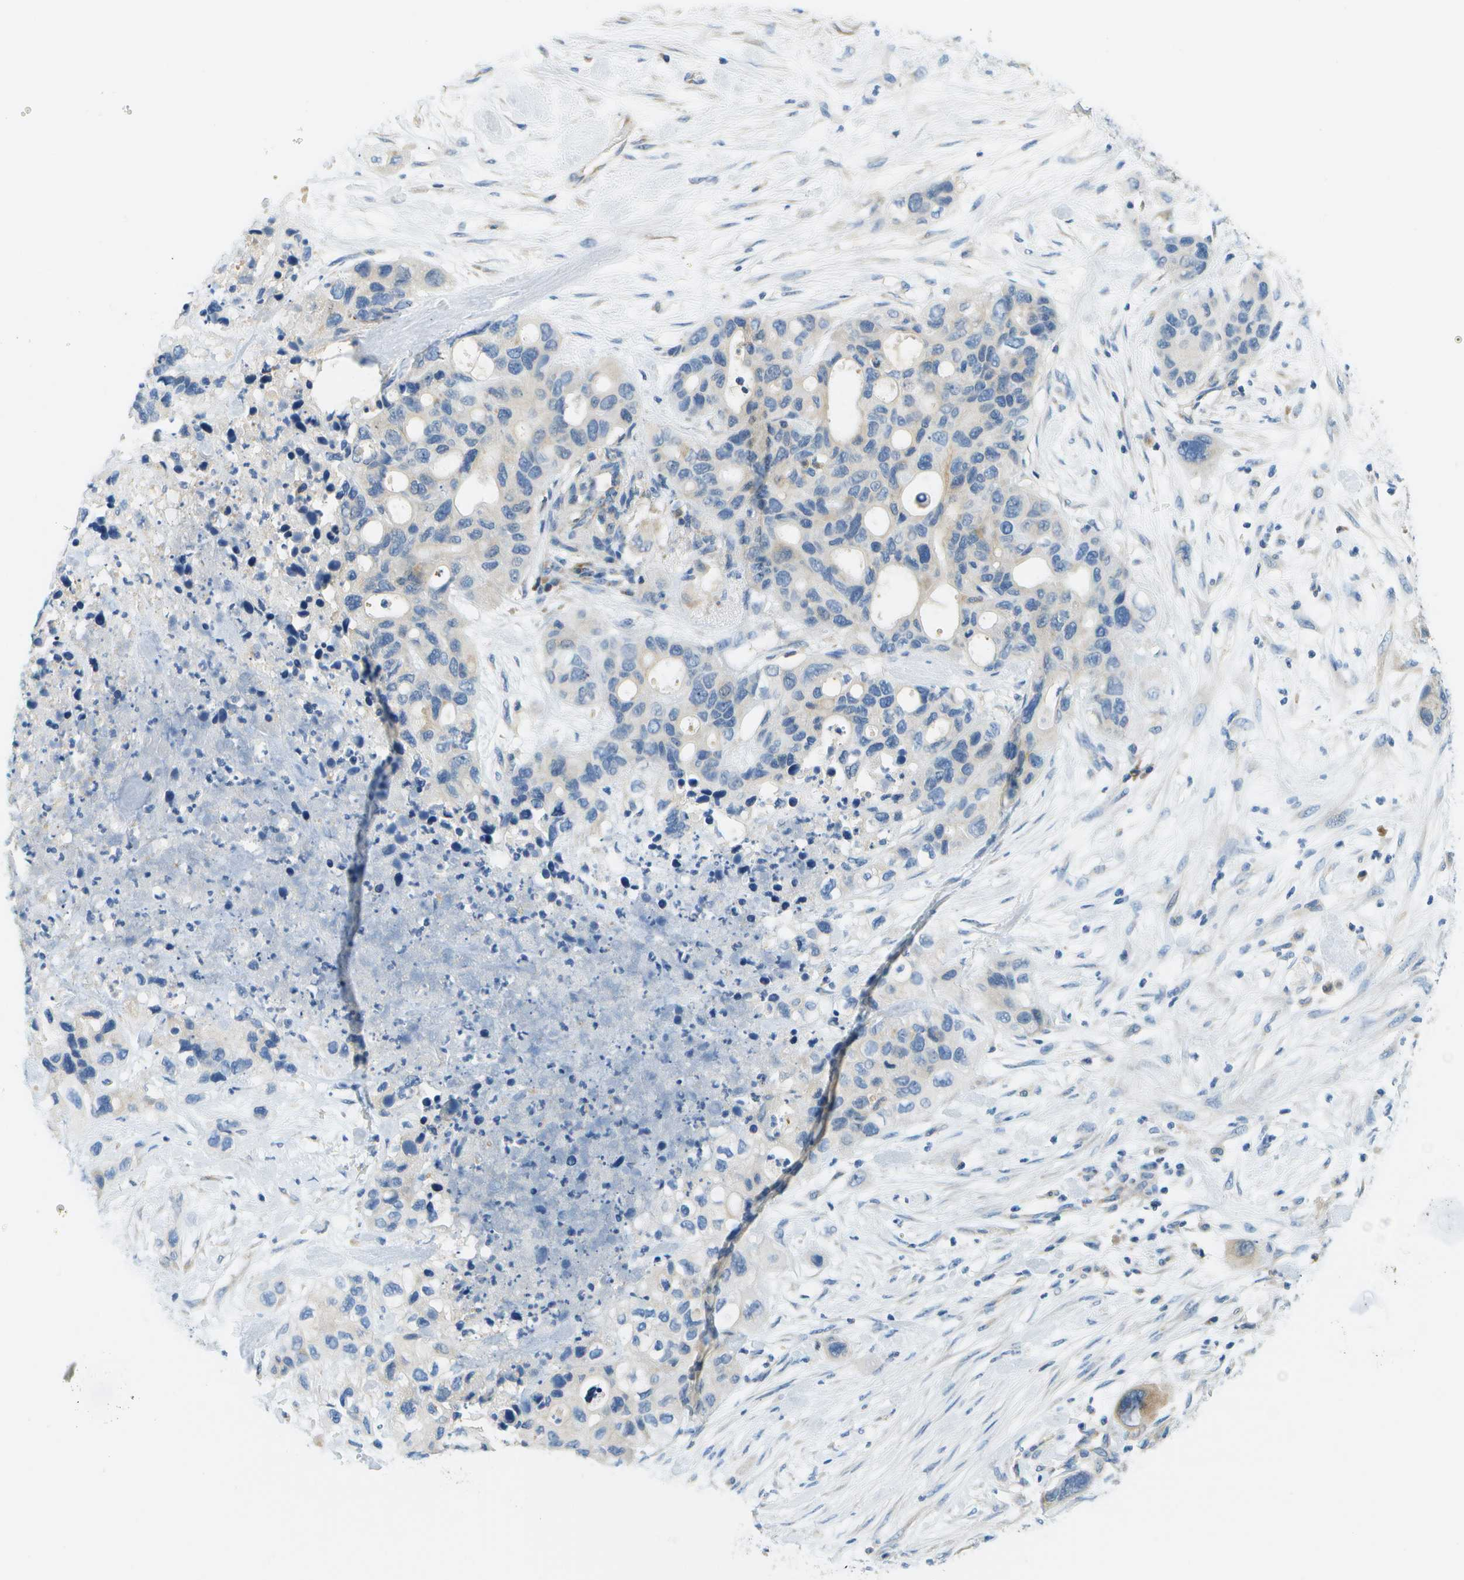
{"staining": {"intensity": "weak", "quantity": "<25%", "location": "cytoplasmic/membranous"}, "tissue": "pancreatic cancer", "cell_type": "Tumor cells", "image_type": "cancer", "snomed": [{"axis": "morphology", "description": "Adenocarcinoma, NOS"}, {"axis": "topography", "description": "Pancreas"}], "caption": "Immunohistochemistry image of pancreatic cancer stained for a protein (brown), which shows no staining in tumor cells.", "gene": "PTGIS", "patient": {"sex": "female", "age": 71}}